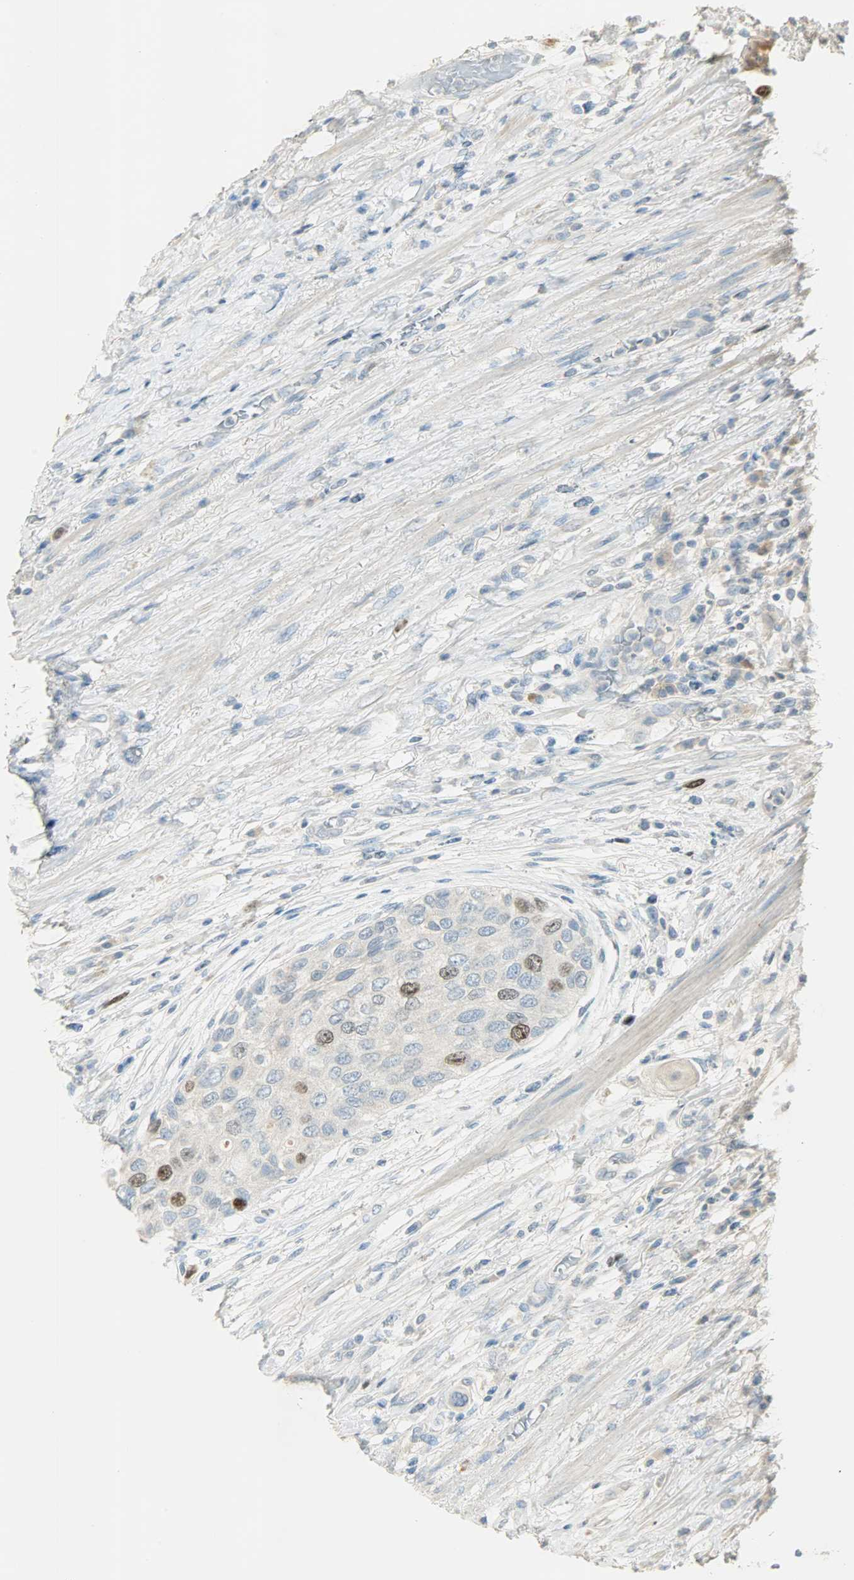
{"staining": {"intensity": "strong", "quantity": "<25%", "location": "nuclear"}, "tissue": "urothelial cancer", "cell_type": "Tumor cells", "image_type": "cancer", "snomed": [{"axis": "morphology", "description": "Urothelial carcinoma, High grade"}, {"axis": "topography", "description": "Urinary bladder"}], "caption": "A brown stain shows strong nuclear positivity of a protein in urothelial carcinoma (high-grade) tumor cells.", "gene": "TPX2", "patient": {"sex": "female", "age": 56}}